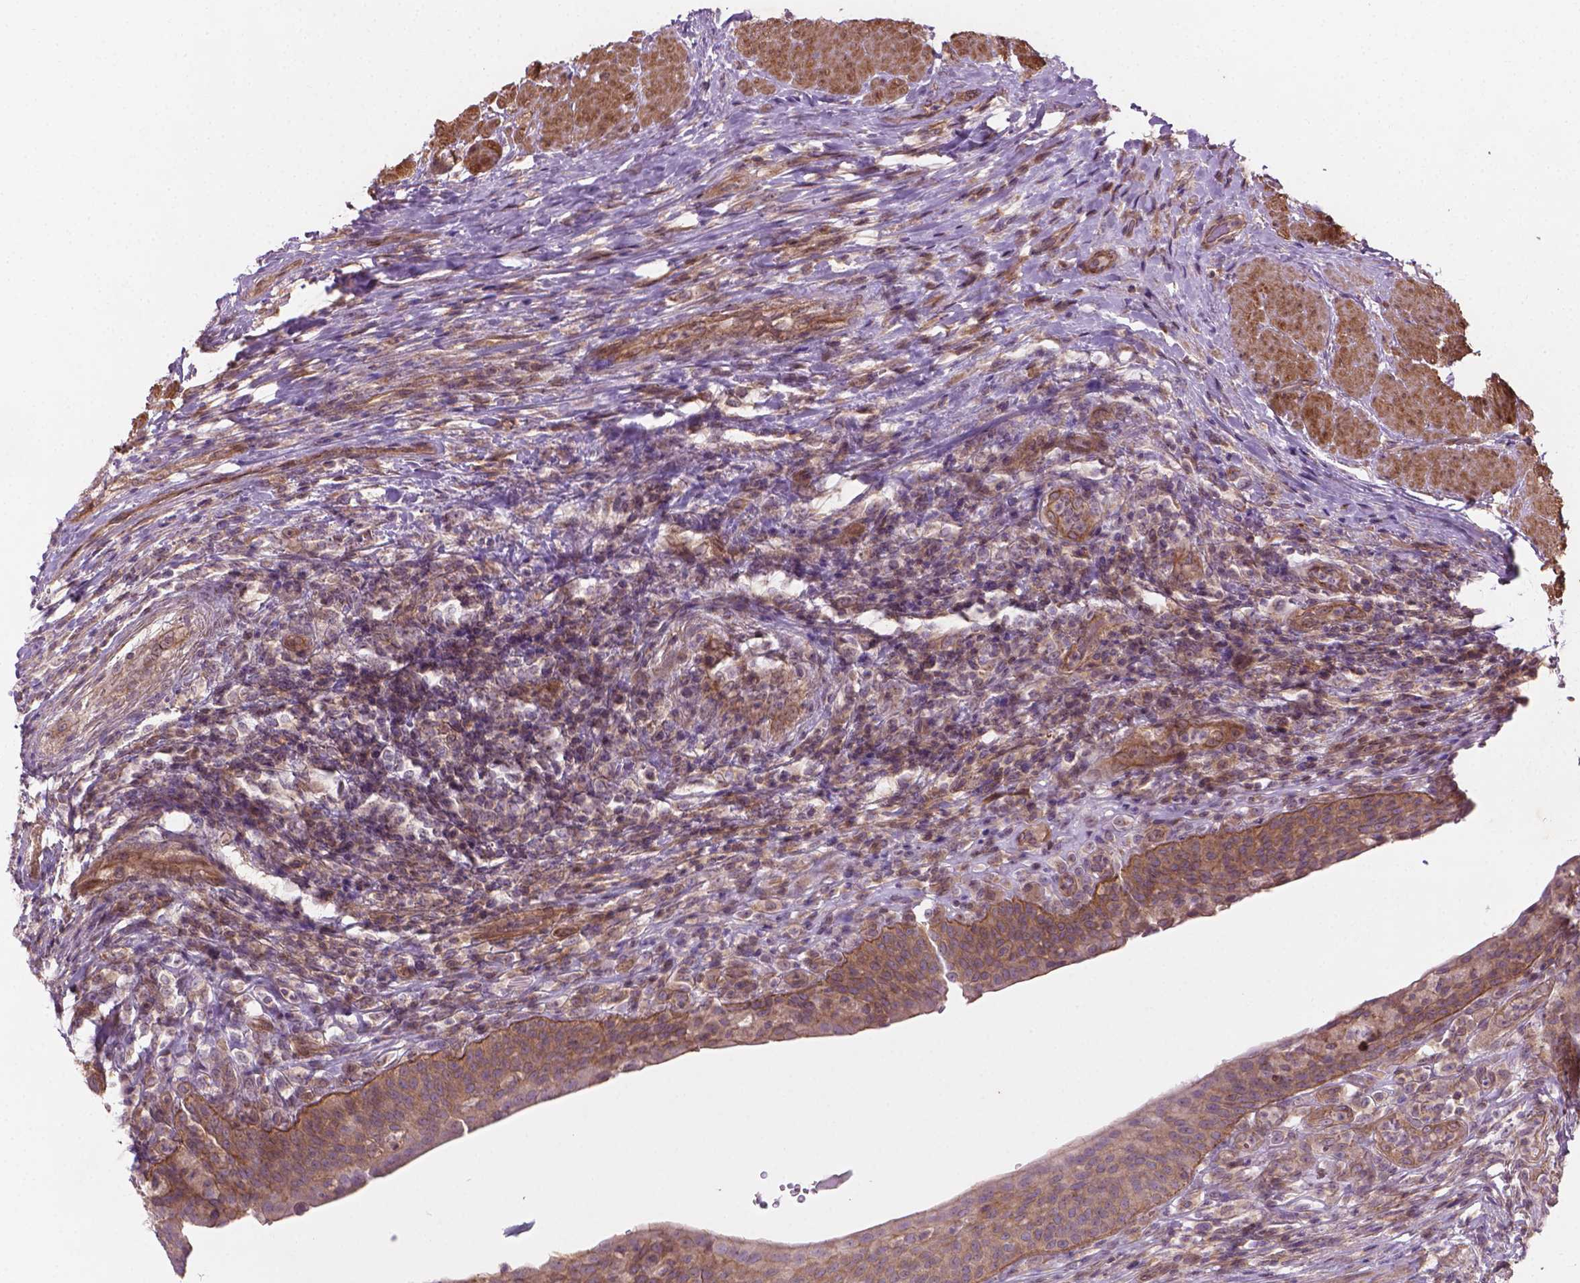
{"staining": {"intensity": "weak", "quantity": ">75%", "location": "cytoplasmic/membranous"}, "tissue": "urinary bladder", "cell_type": "Urothelial cells", "image_type": "normal", "snomed": [{"axis": "morphology", "description": "Normal tissue, NOS"}, {"axis": "topography", "description": "Urinary bladder"}, {"axis": "topography", "description": "Peripheral nerve tissue"}], "caption": "A photomicrograph of urinary bladder stained for a protein exhibits weak cytoplasmic/membranous brown staining in urothelial cells.", "gene": "TCHP", "patient": {"sex": "male", "age": 66}}